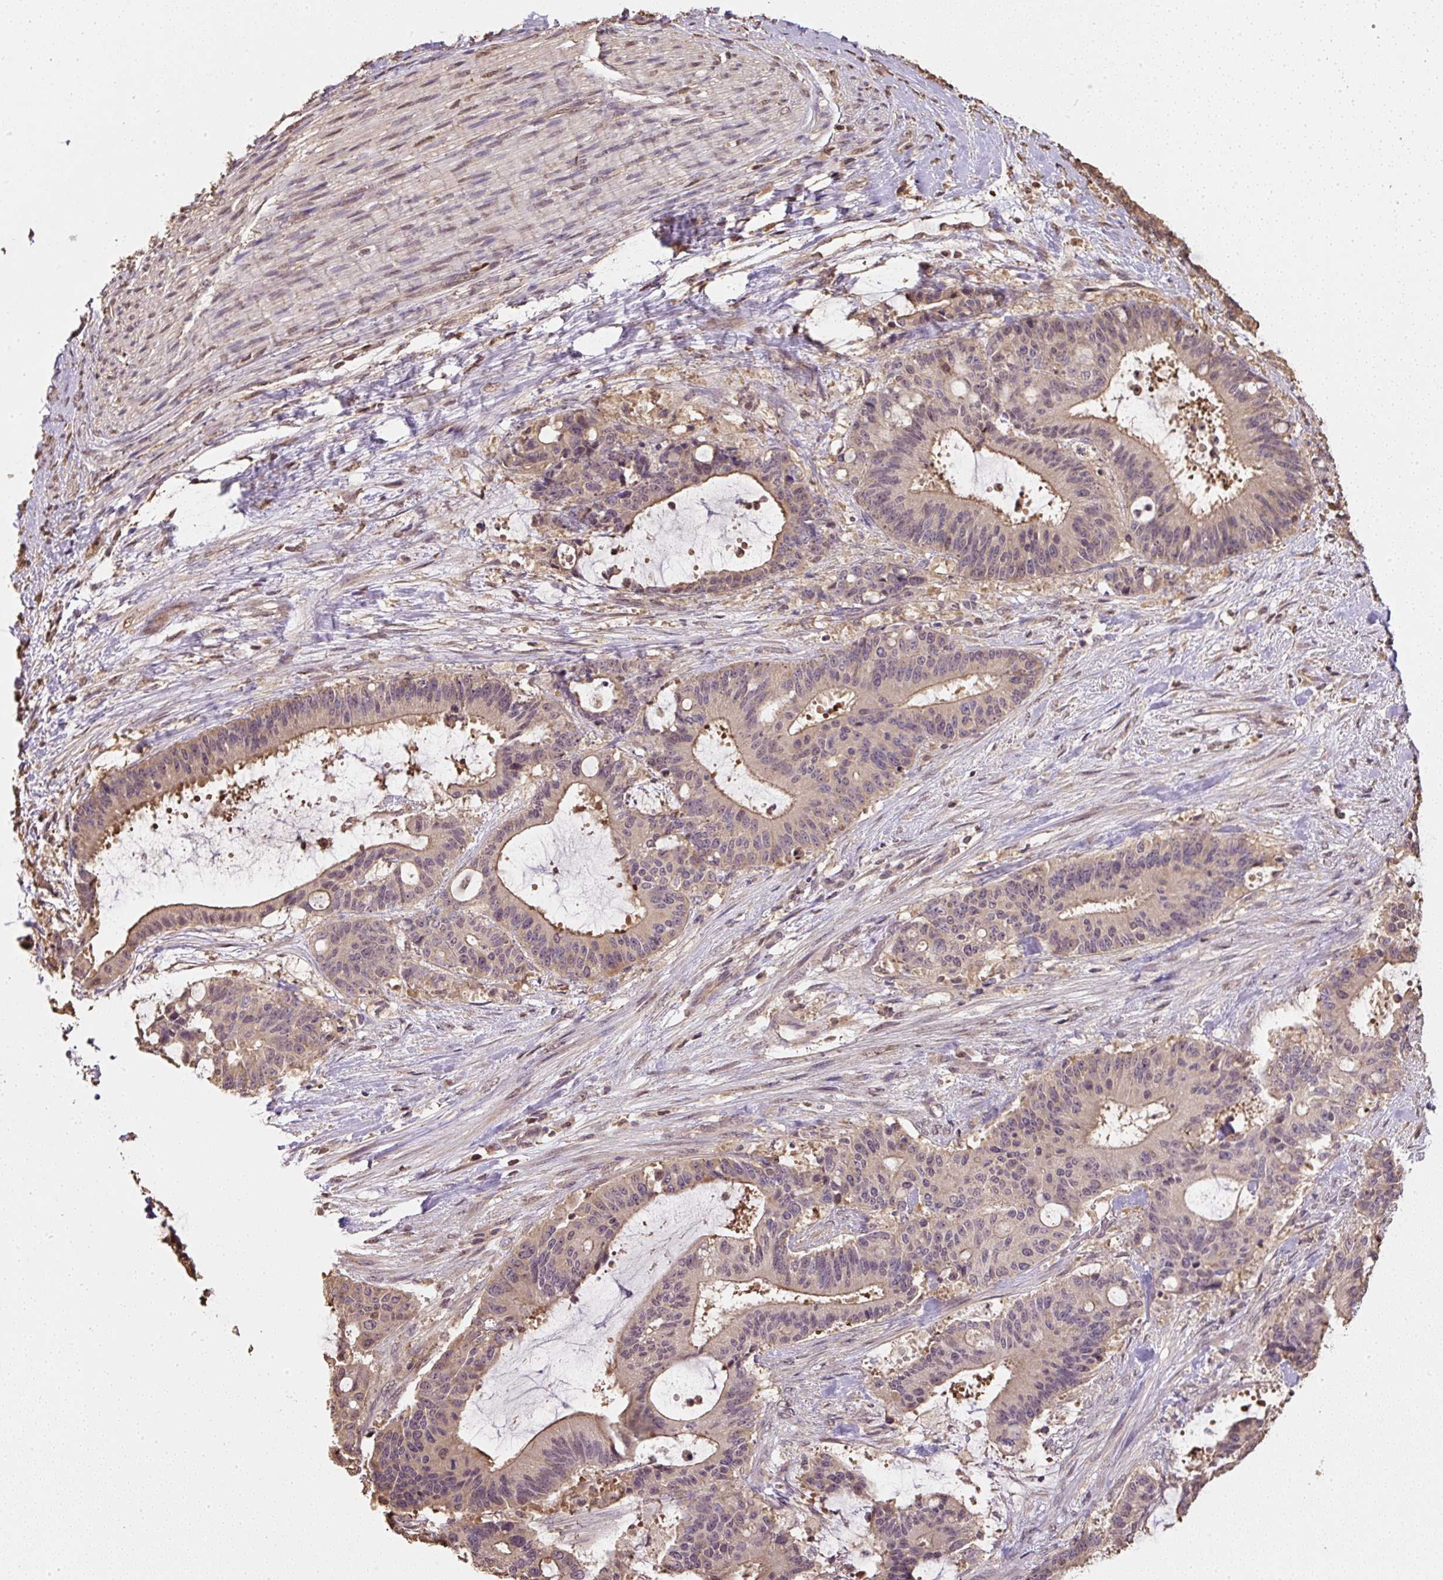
{"staining": {"intensity": "weak", "quantity": ">75%", "location": "cytoplasmic/membranous,nuclear"}, "tissue": "liver cancer", "cell_type": "Tumor cells", "image_type": "cancer", "snomed": [{"axis": "morphology", "description": "Normal tissue, NOS"}, {"axis": "morphology", "description": "Cholangiocarcinoma"}, {"axis": "topography", "description": "Liver"}, {"axis": "topography", "description": "Peripheral nerve tissue"}], "caption": "Liver cholangiocarcinoma stained for a protein (brown) exhibits weak cytoplasmic/membranous and nuclear positive staining in about >75% of tumor cells.", "gene": "TMEM170B", "patient": {"sex": "female", "age": 73}}